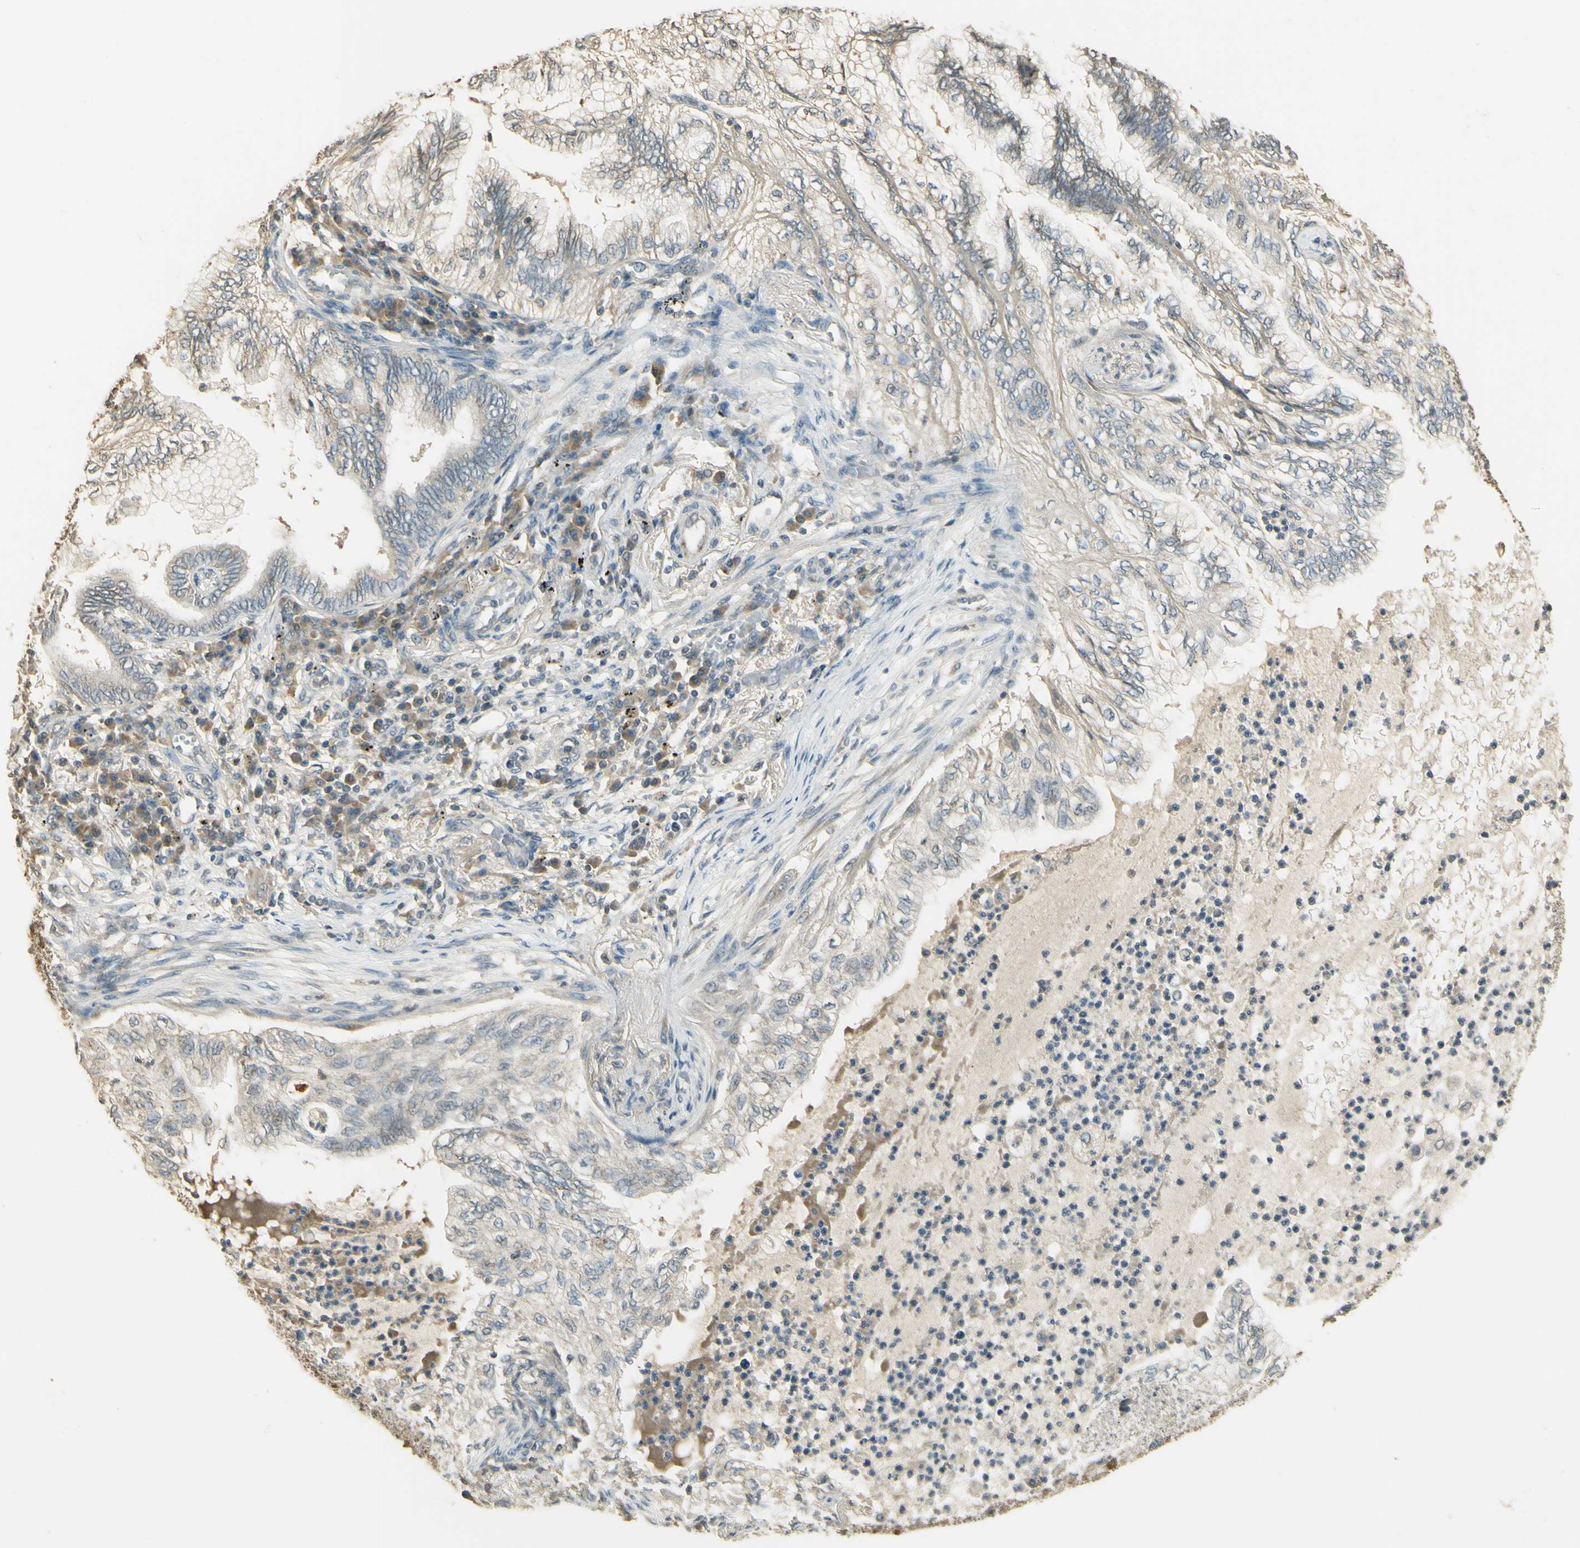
{"staining": {"intensity": "negative", "quantity": "none", "location": "none"}, "tissue": "lung cancer", "cell_type": "Tumor cells", "image_type": "cancer", "snomed": [{"axis": "morphology", "description": "Normal tissue, NOS"}, {"axis": "morphology", "description": "Adenocarcinoma, NOS"}, {"axis": "topography", "description": "Bronchus"}, {"axis": "topography", "description": "Lung"}], "caption": "Photomicrograph shows no significant protein staining in tumor cells of lung cancer.", "gene": "UXS1", "patient": {"sex": "female", "age": 70}}